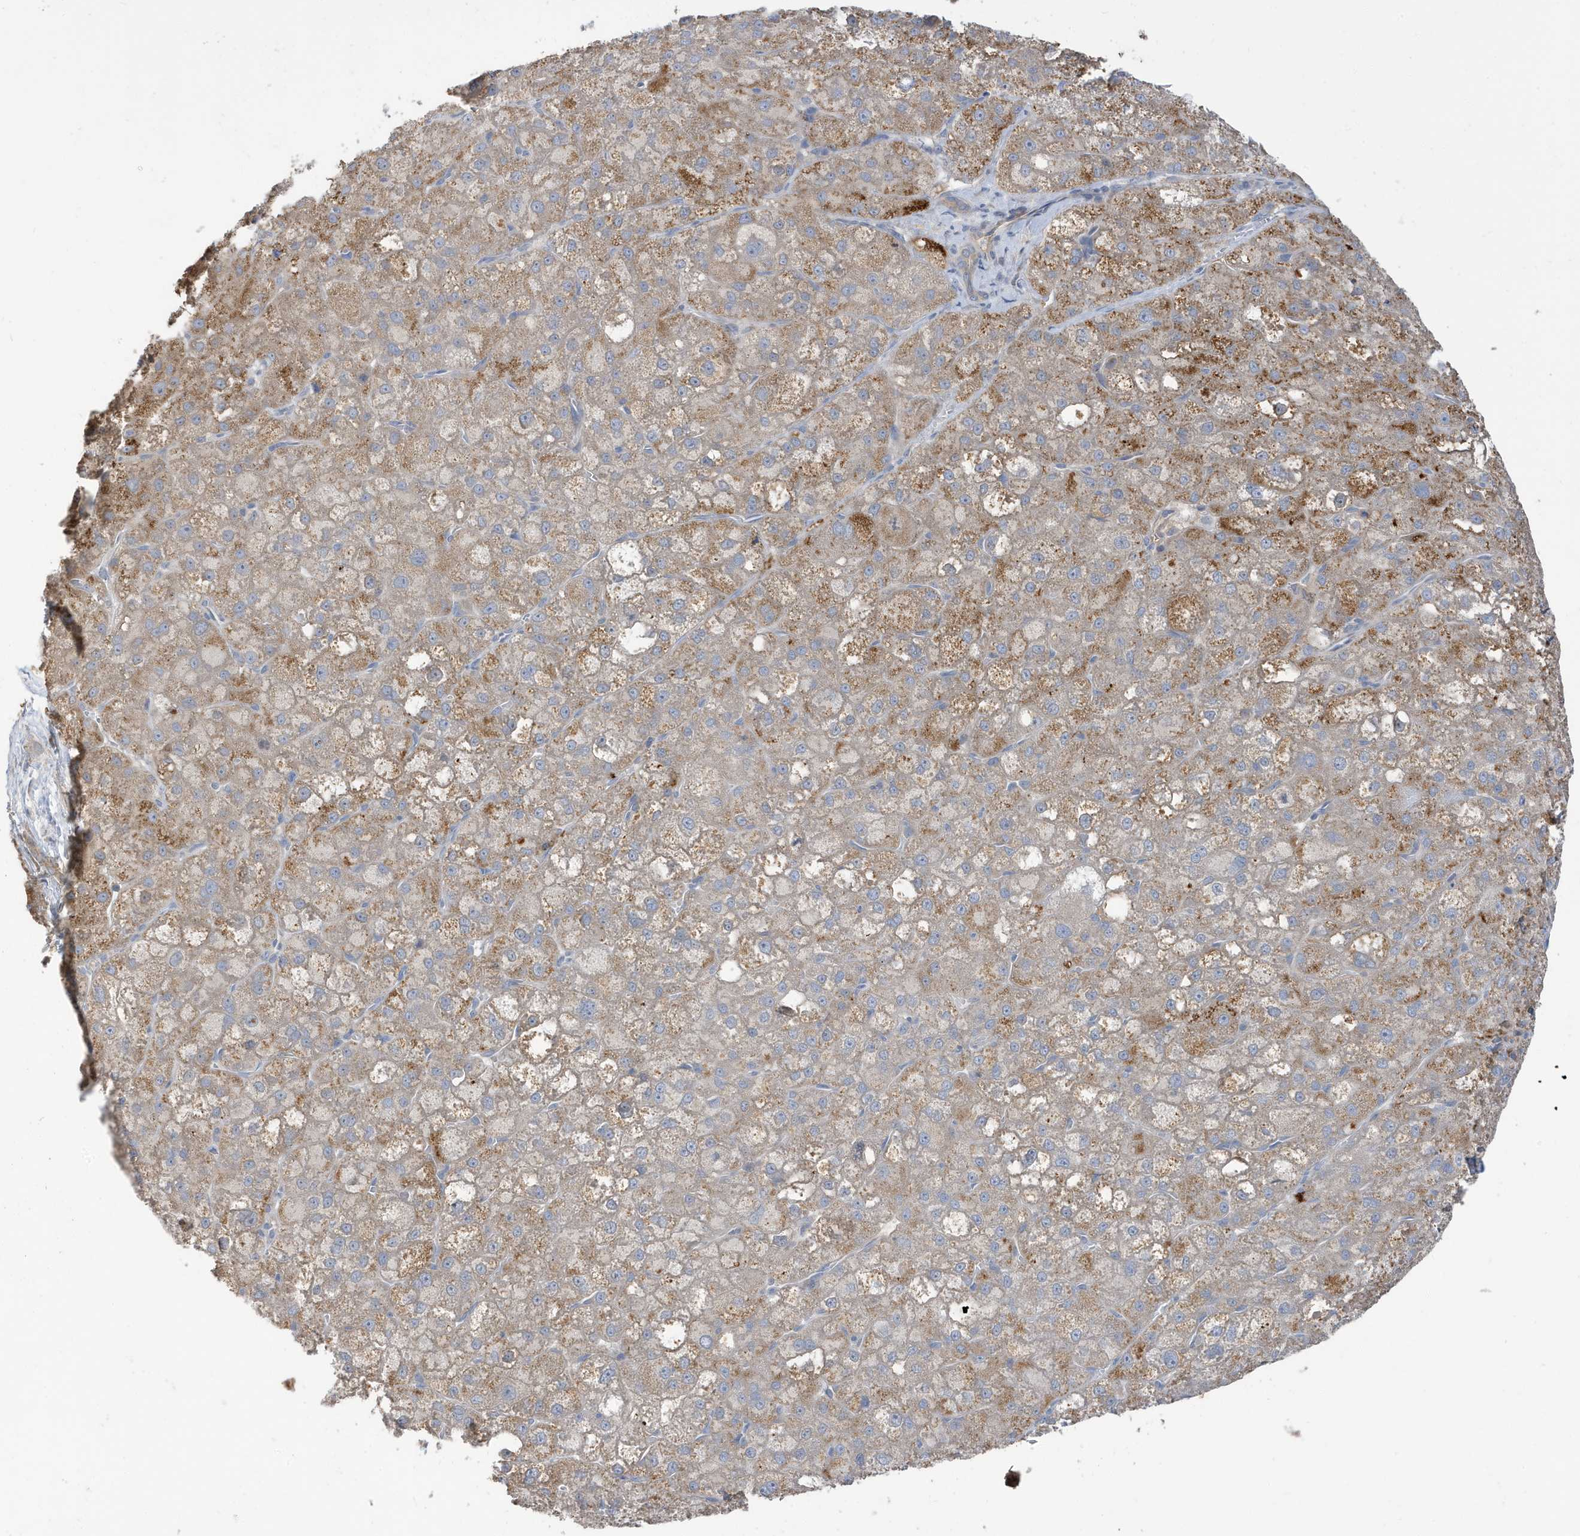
{"staining": {"intensity": "moderate", "quantity": "25%-75%", "location": "cytoplasmic/membranous"}, "tissue": "liver cancer", "cell_type": "Tumor cells", "image_type": "cancer", "snomed": [{"axis": "morphology", "description": "Carcinoma, Hepatocellular, NOS"}, {"axis": "topography", "description": "Liver"}], "caption": "Brown immunohistochemical staining in human liver cancer displays moderate cytoplasmic/membranous expression in approximately 25%-75% of tumor cells.", "gene": "LAPTM4A", "patient": {"sex": "male", "age": 57}}